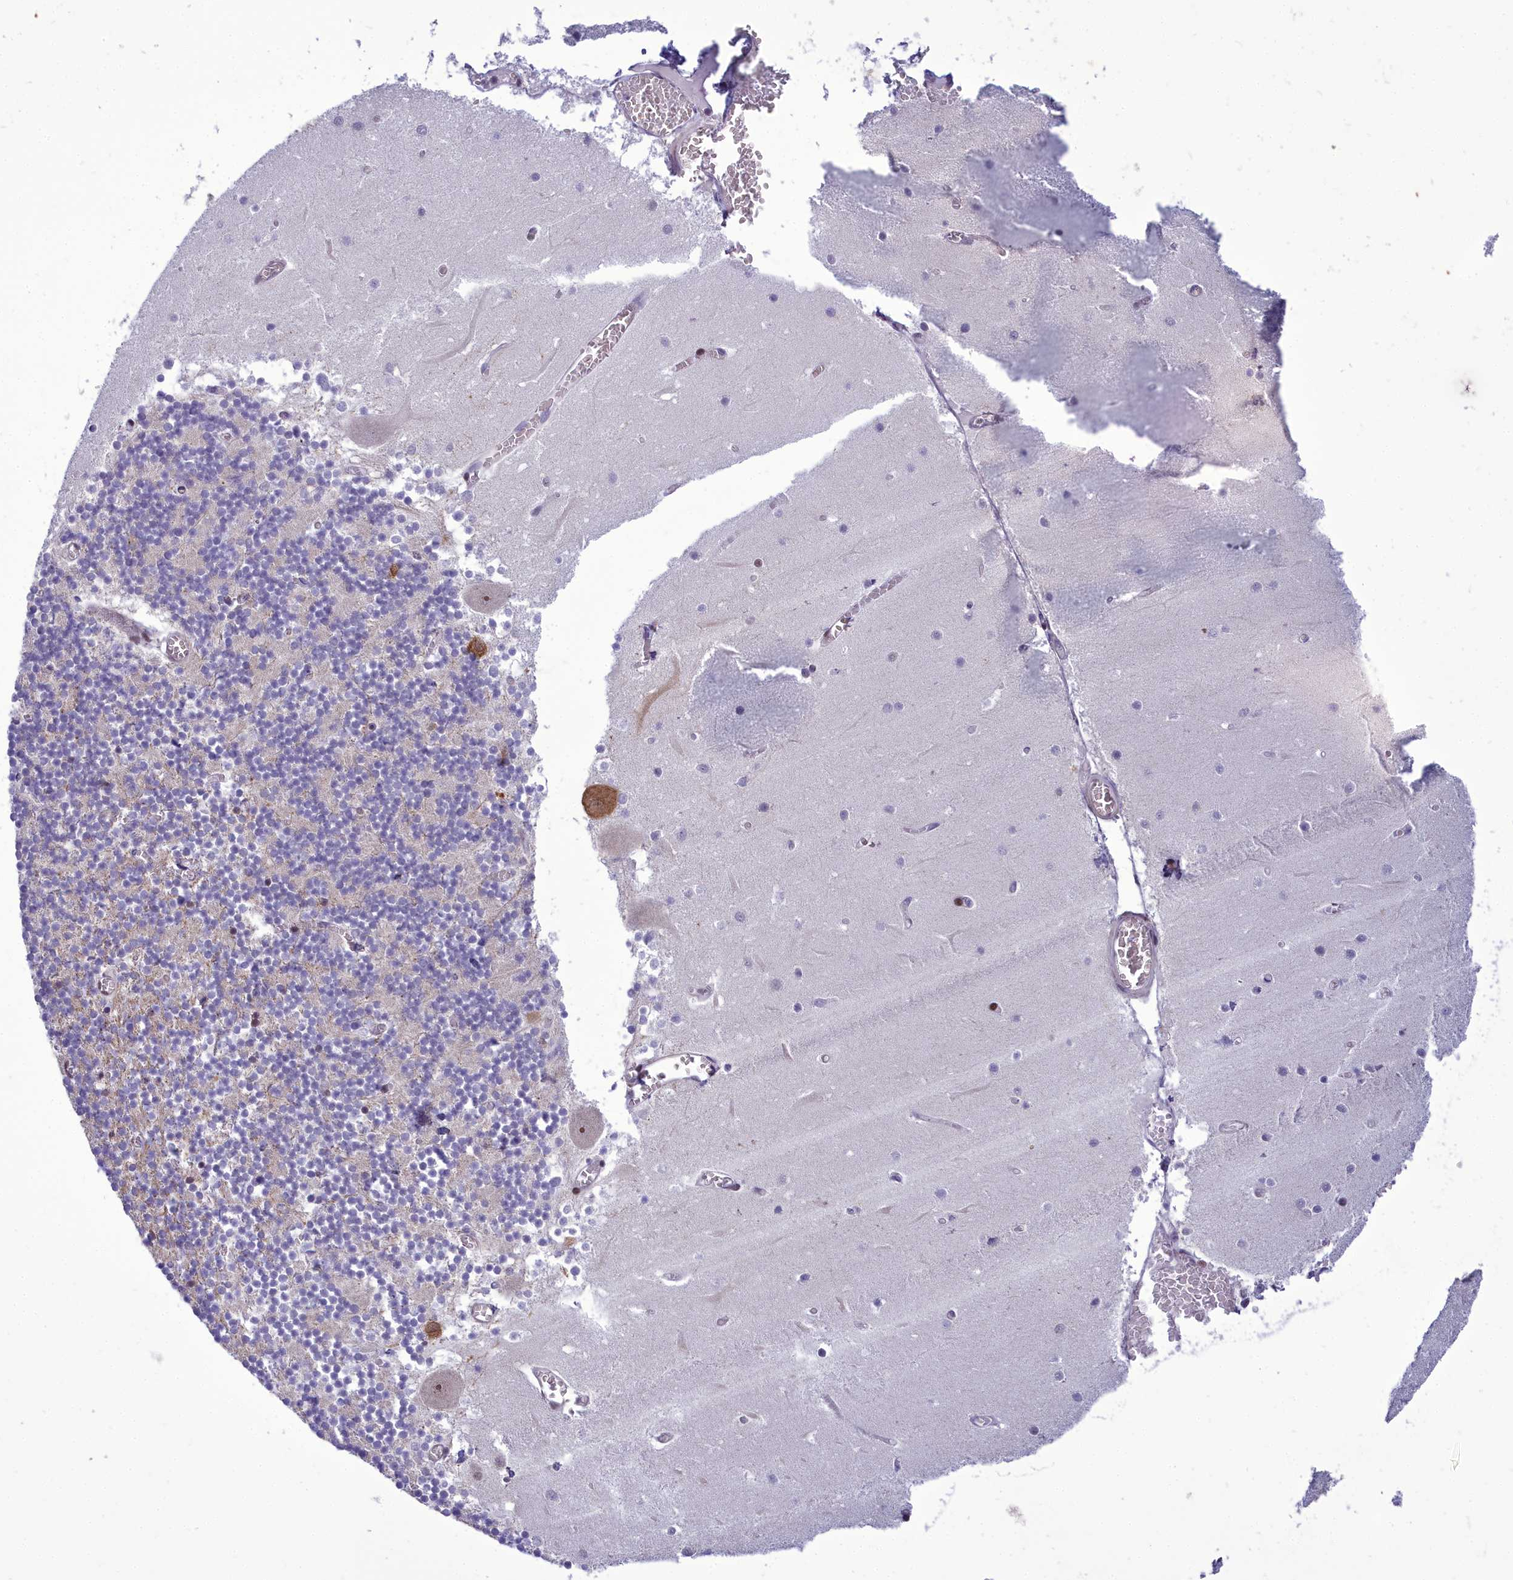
{"staining": {"intensity": "moderate", "quantity": "25%-75%", "location": "cytoplasmic/membranous,nuclear"}, "tissue": "cerebellum", "cell_type": "Cells in granular layer", "image_type": "normal", "snomed": [{"axis": "morphology", "description": "Normal tissue, NOS"}, {"axis": "topography", "description": "Cerebellum"}], "caption": "Moderate cytoplasmic/membranous,nuclear protein positivity is identified in about 25%-75% of cells in granular layer in cerebellum.", "gene": "CEACAM19", "patient": {"sex": "female", "age": 28}}